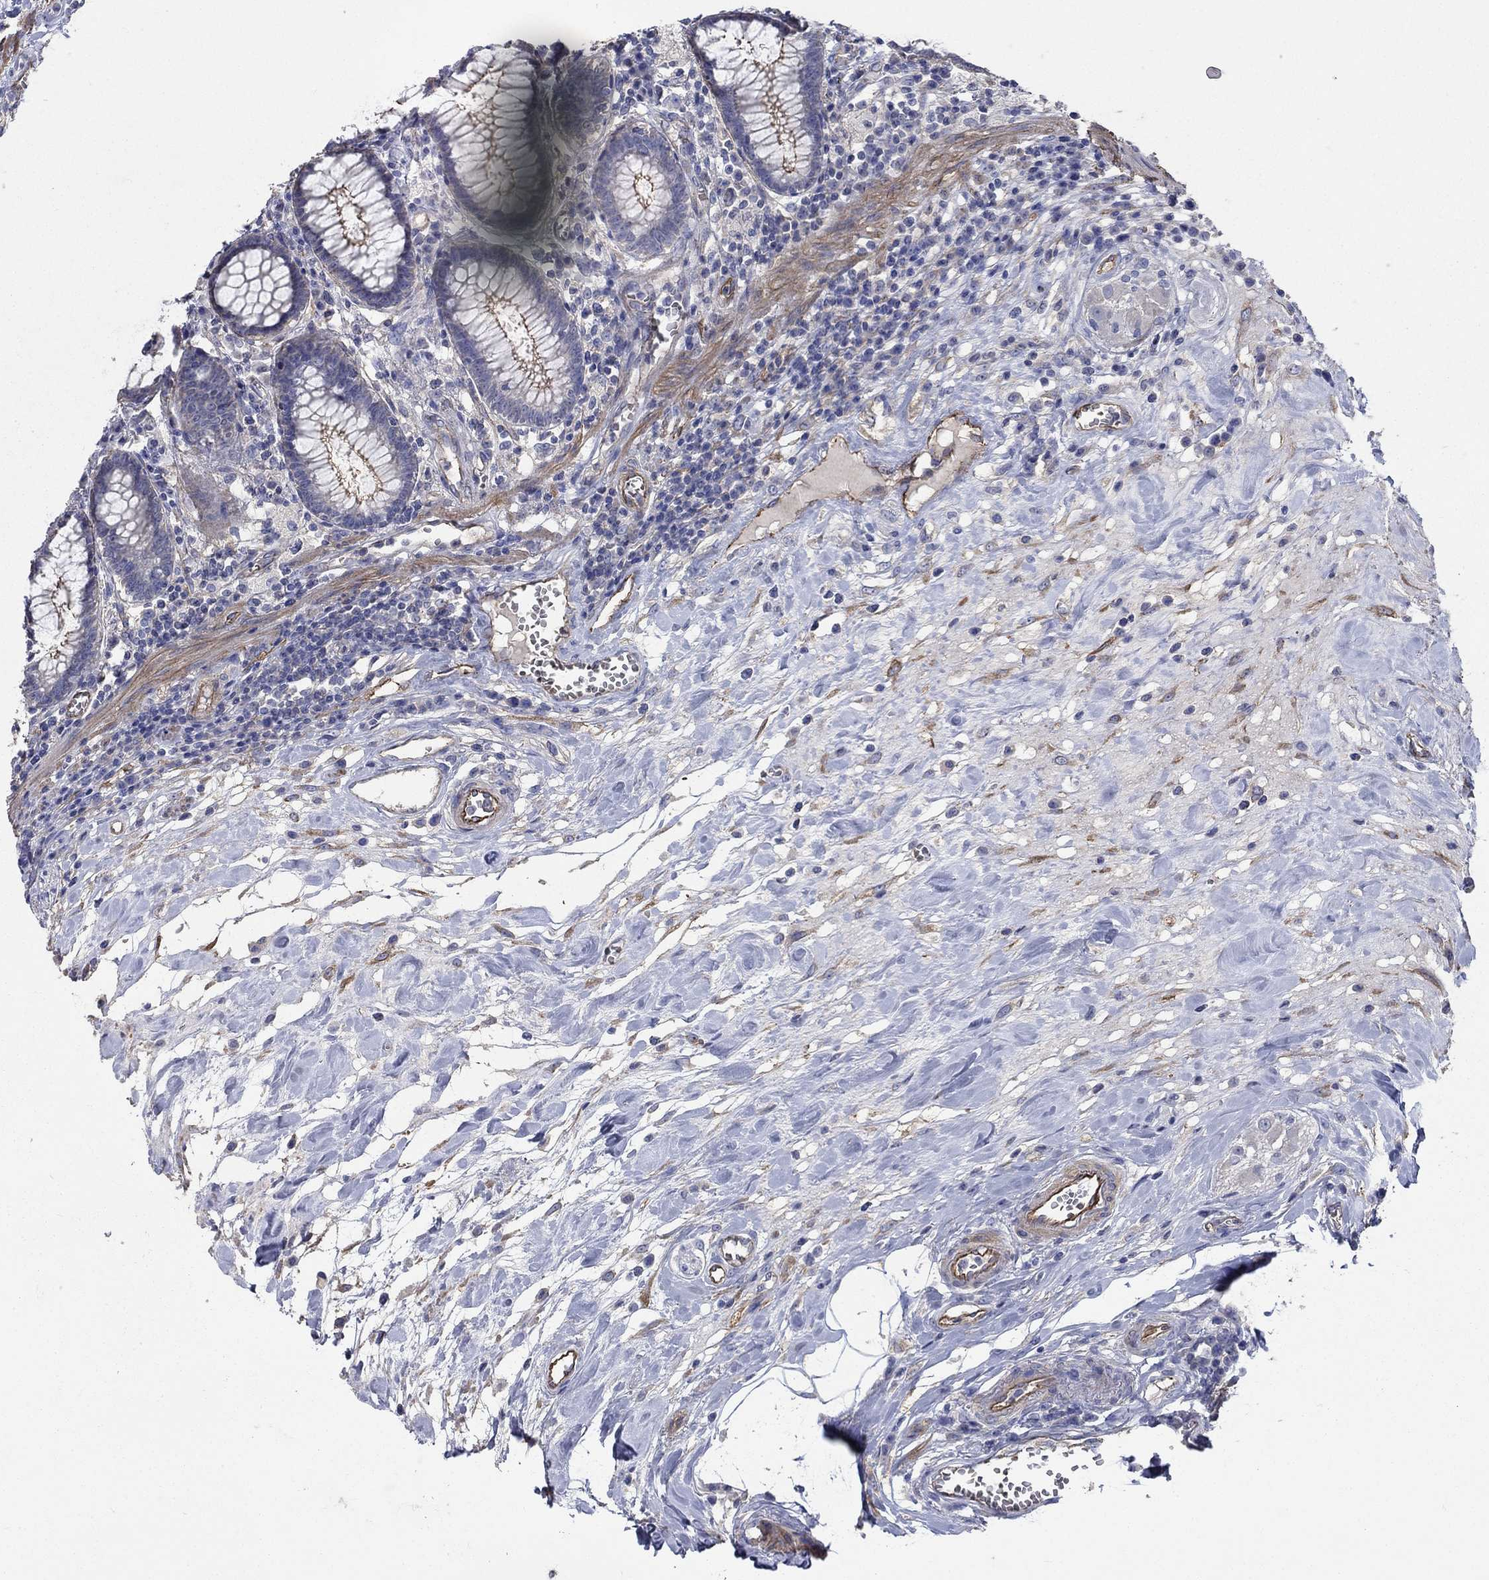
{"staining": {"intensity": "strong", "quantity": ">75%", "location": "cytoplasmic/membranous"}, "tissue": "colon", "cell_type": "Endothelial cells", "image_type": "normal", "snomed": [{"axis": "morphology", "description": "Normal tissue, NOS"}, {"axis": "topography", "description": "Colon"}], "caption": "Protein expression by immunohistochemistry (IHC) reveals strong cytoplasmic/membranous staining in about >75% of endothelial cells in normal colon. (IHC, brightfield microscopy, high magnification).", "gene": "FLNC", "patient": {"sex": "male", "age": 65}}